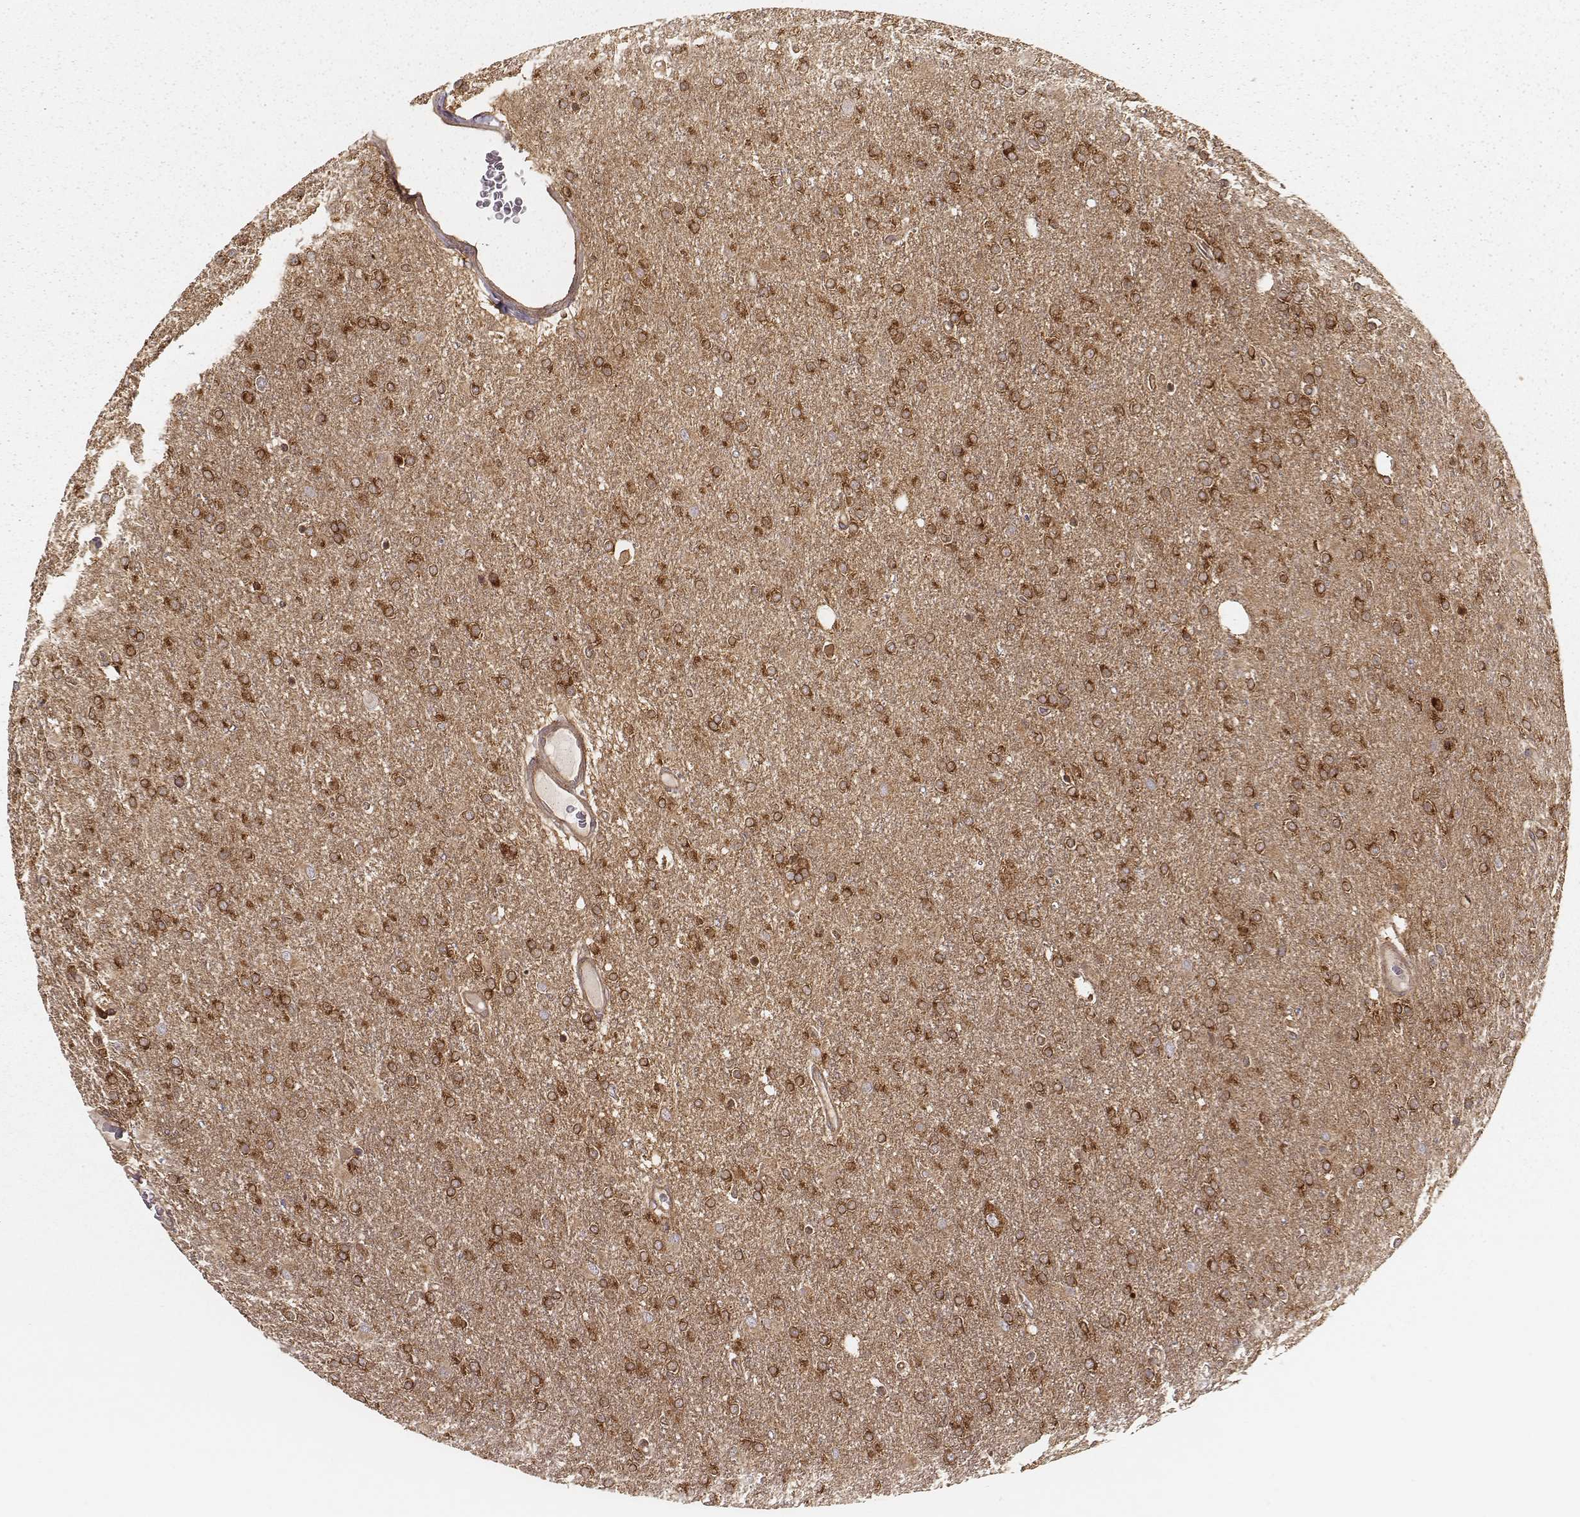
{"staining": {"intensity": "moderate", "quantity": ">75%", "location": "cytoplasmic/membranous"}, "tissue": "glioma", "cell_type": "Tumor cells", "image_type": "cancer", "snomed": [{"axis": "morphology", "description": "Glioma, malignant, High grade"}, {"axis": "topography", "description": "Cerebral cortex"}], "caption": "Immunohistochemistry (IHC) of glioma displays medium levels of moderate cytoplasmic/membranous expression in approximately >75% of tumor cells.", "gene": "CARS1", "patient": {"sex": "male", "age": 70}}